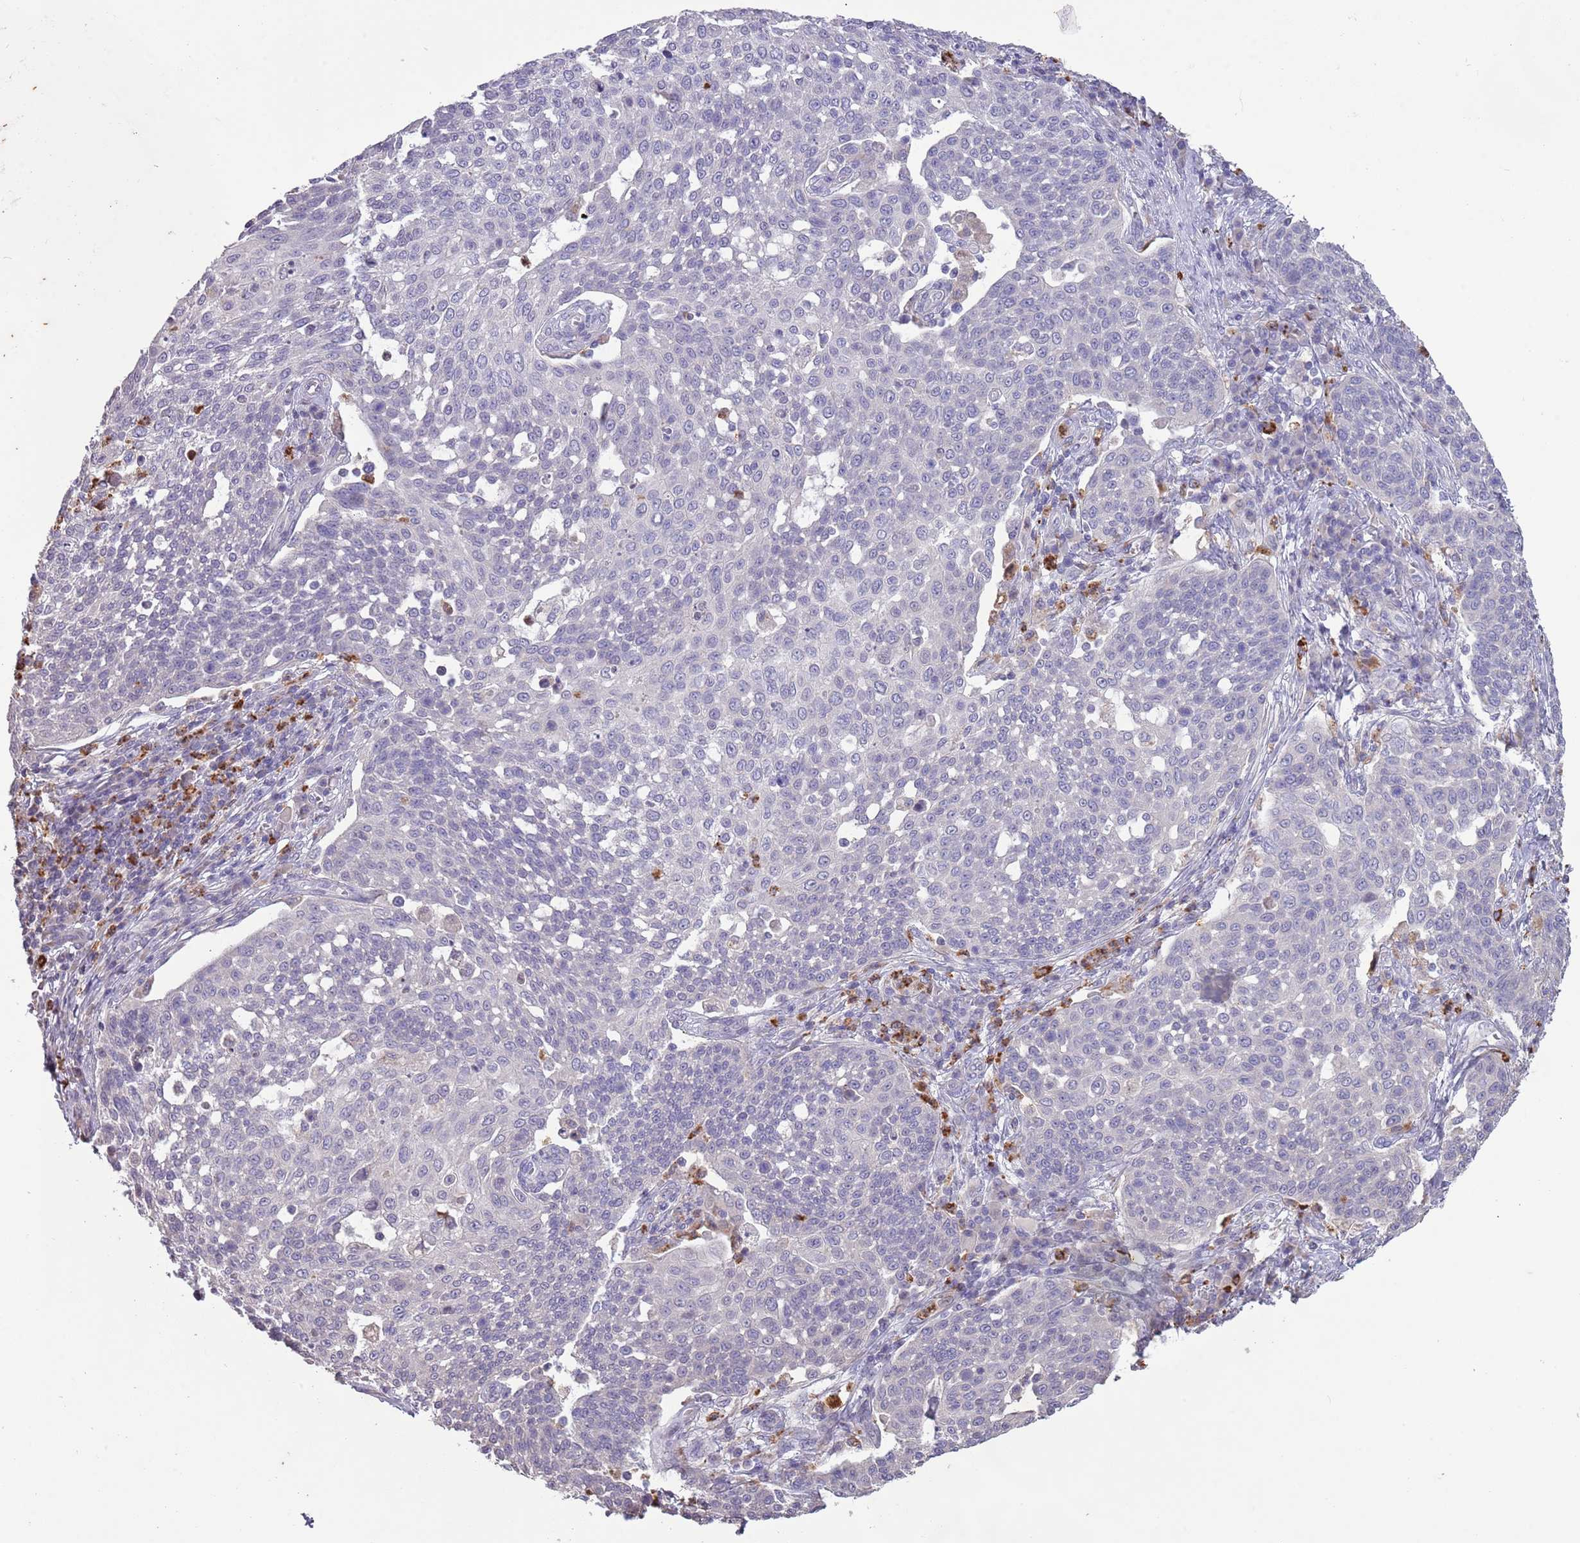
{"staining": {"intensity": "negative", "quantity": "none", "location": "none"}, "tissue": "cervical cancer", "cell_type": "Tumor cells", "image_type": "cancer", "snomed": [{"axis": "morphology", "description": "Squamous cell carcinoma, NOS"}, {"axis": "topography", "description": "Cervix"}], "caption": "Tumor cells are negative for protein expression in human cervical squamous cell carcinoma. The staining was performed using DAB to visualize the protein expression in brown, while the nuclei were stained in blue with hematoxylin (Magnification: 20x).", "gene": "P2RY13", "patient": {"sex": "female", "age": 34}}